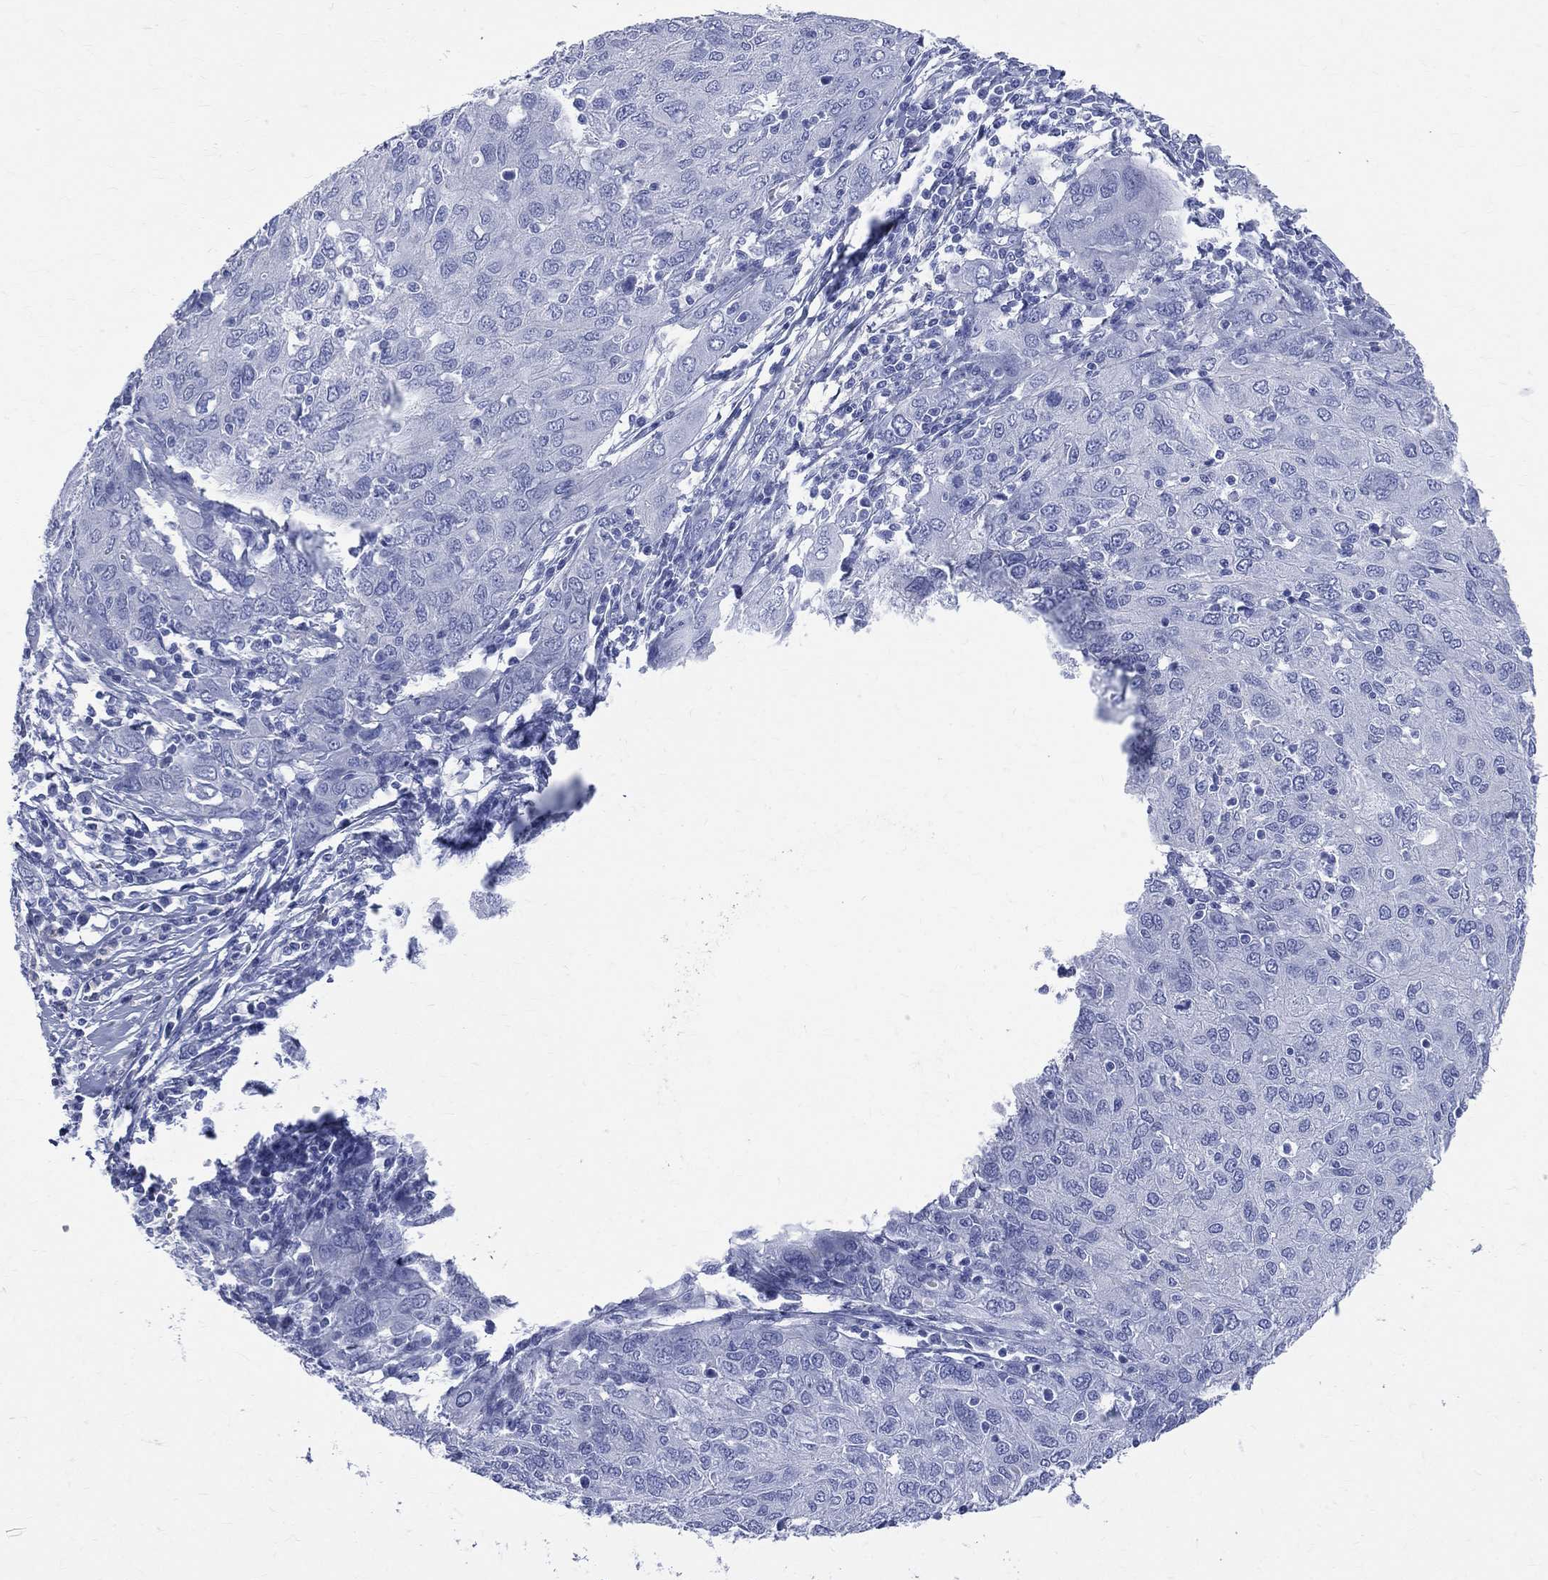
{"staining": {"intensity": "negative", "quantity": "none", "location": "none"}, "tissue": "ovarian cancer", "cell_type": "Tumor cells", "image_type": "cancer", "snomed": [{"axis": "morphology", "description": "Carcinoma, endometroid"}, {"axis": "topography", "description": "Ovary"}], "caption": "Tumor cells are negative for brown protein staining in endometroid carcinoma (ovarian).", "gene": "SYP", "patient": {"sex": "female", "age": 50}}